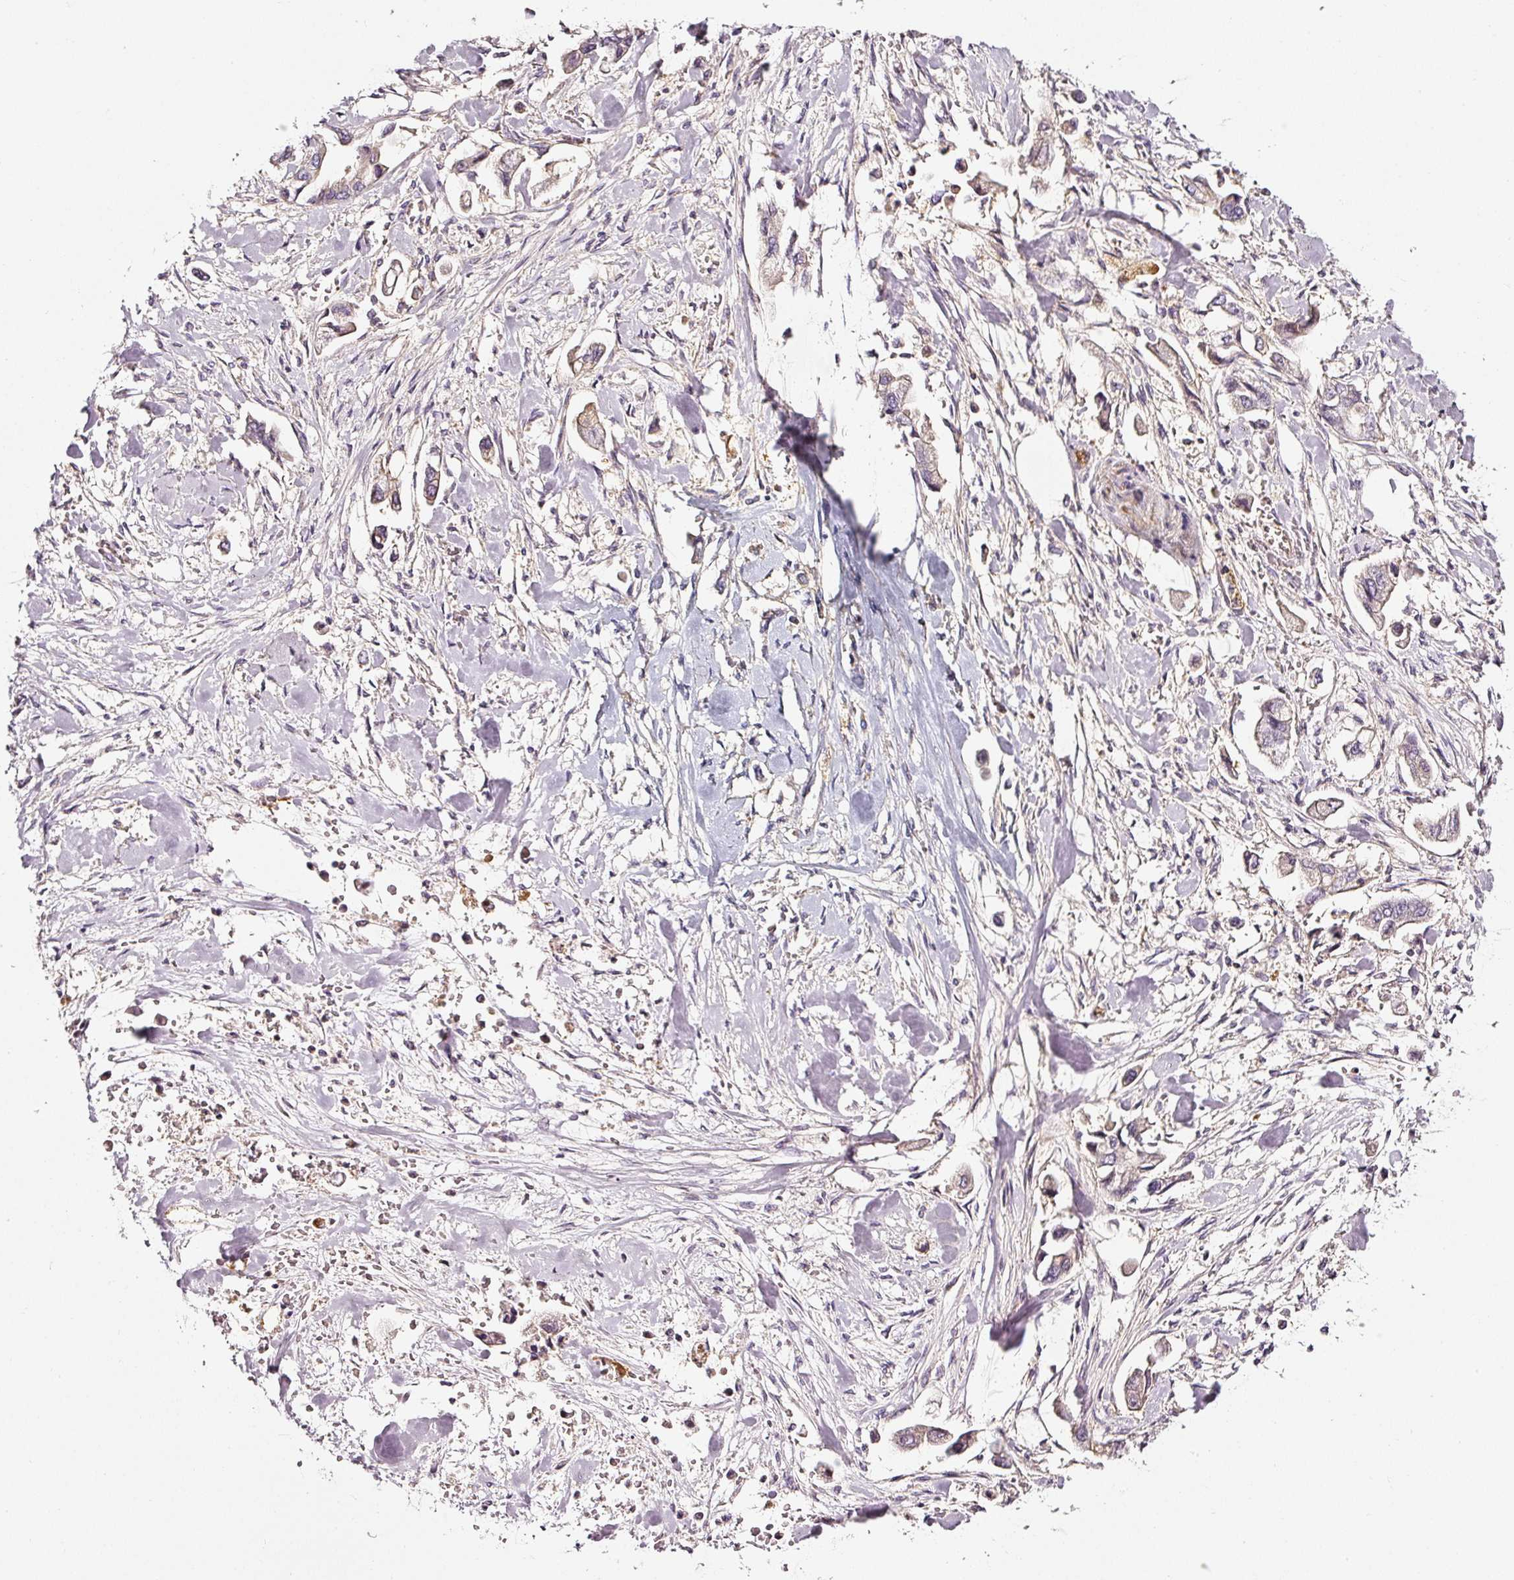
{"staining": {"intensity": "weak", "quantity": "<25%", "location": "cytoplasmic/membranous"}, "tissue": "stomach cancer", "cell_type": "Tumor cells", "image_type": "cancer", "snomed": [{"axis": "morphology", "description": "Adenocarcinoma, NOS"}, {"axis": "topography", "description": "Stomach"}], "caption": "A high-resolution micrograph shows immunohistochemistry (IHC) staining of stomach adenocarcinoma, which shows no significant positivity in tumor cells. (DAB (3,3'-diaminobenzidine) immunohistochemistry (IHC) with hematoxylin counter stain).", "gene": "CD47", "patient": {"sex": "male", "age": 62}}